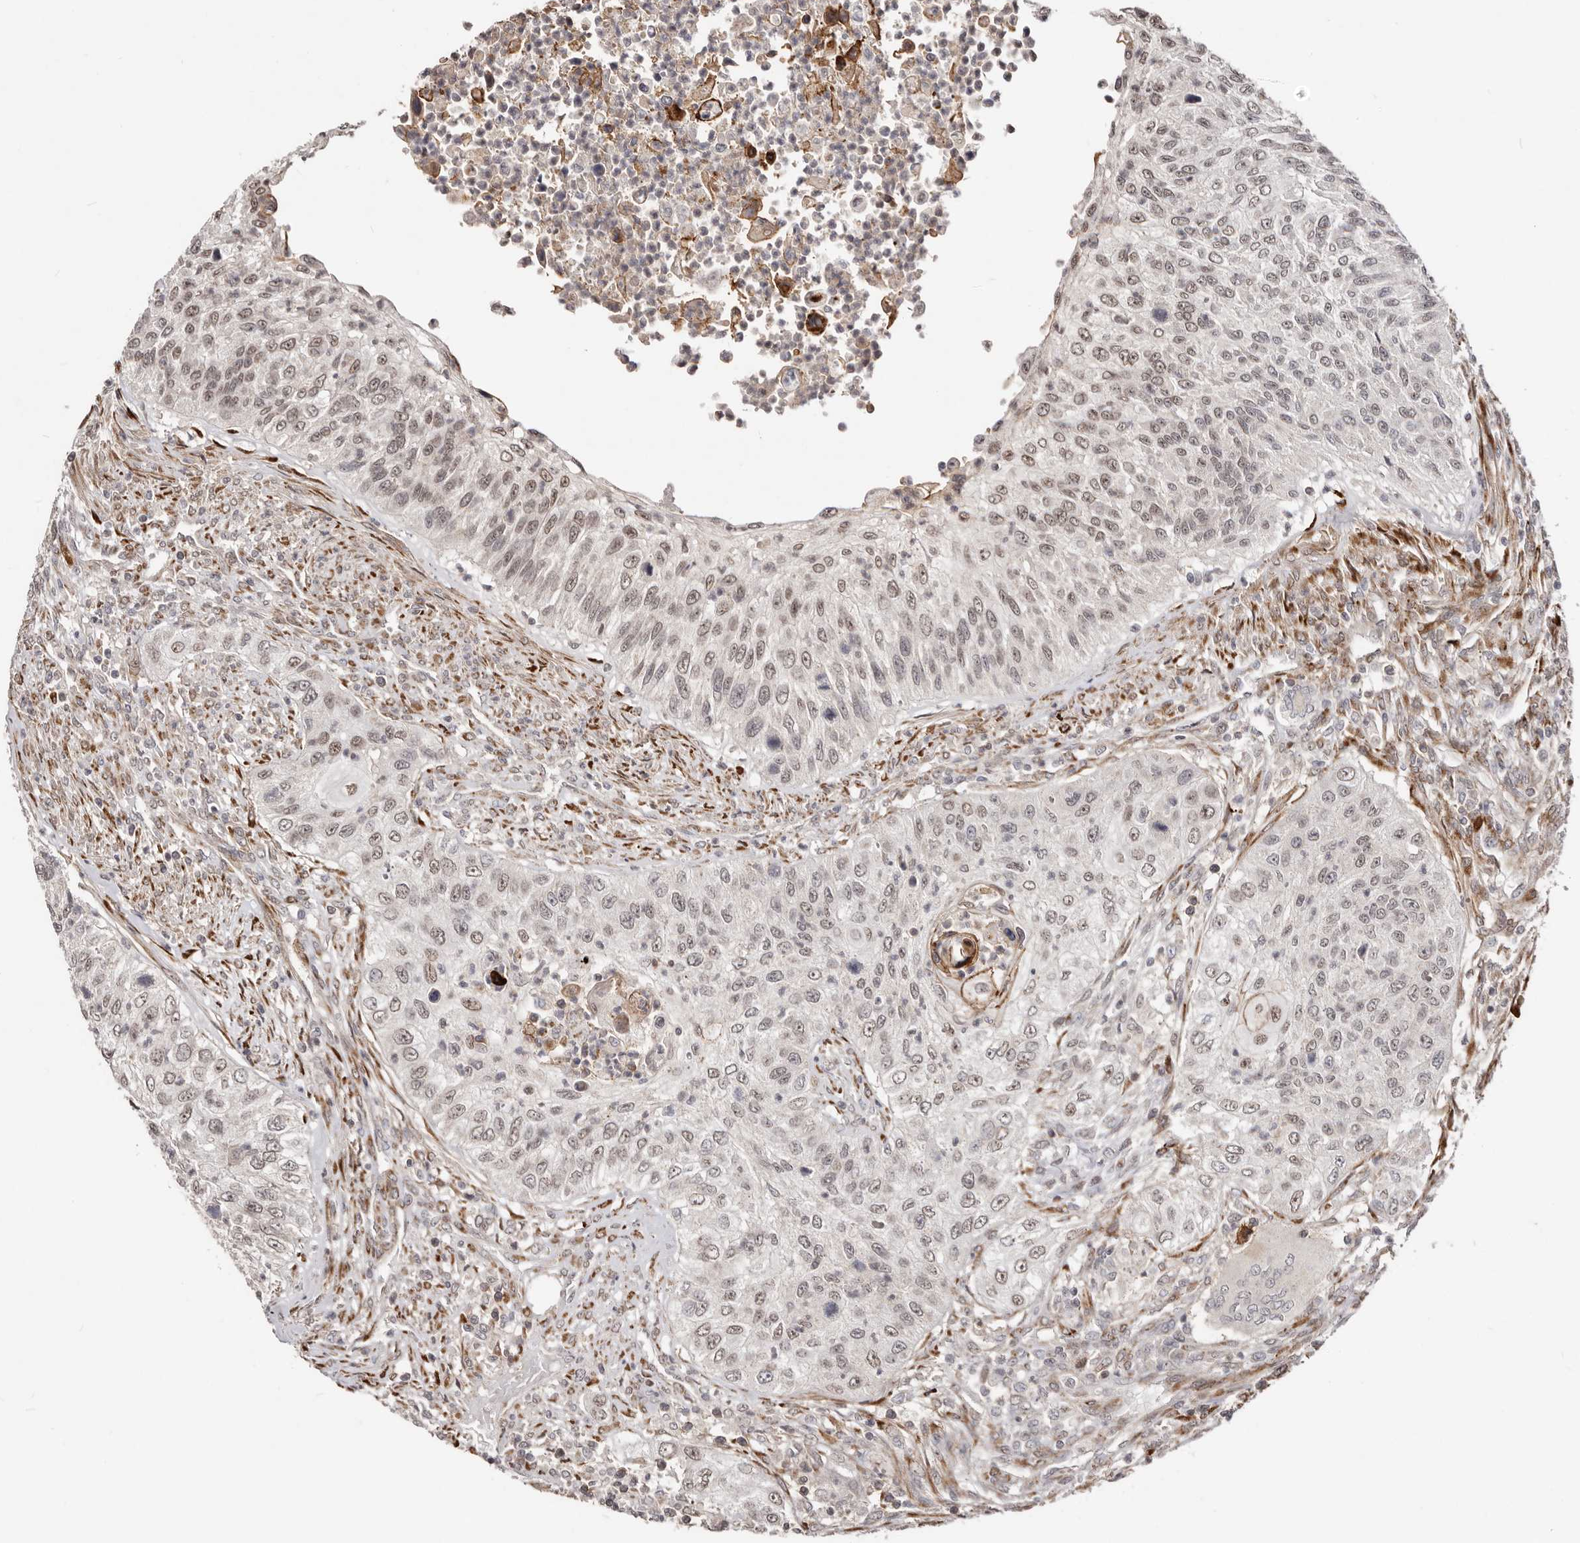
{"staining": {"intensity": "weak", "quantity": ">75%", "location": "nuclear"}, "tissue": "urothelial cancer", "cell_type": "Tumor cells", "image_type": "cancer", "snomed": [{"axis": "morphology", "description": "Urothelial carcinoma, High grade"}, {"axis": "topography", "description": "Urinary bladder"}], "caption": "Urothelial cancer stained for a protein (brown) exhibits weak nuclear positive positivity in approximately >75% of tumor cells.", "gene": "SRCAP", "patient": {"sex": "female", "age": 60}}